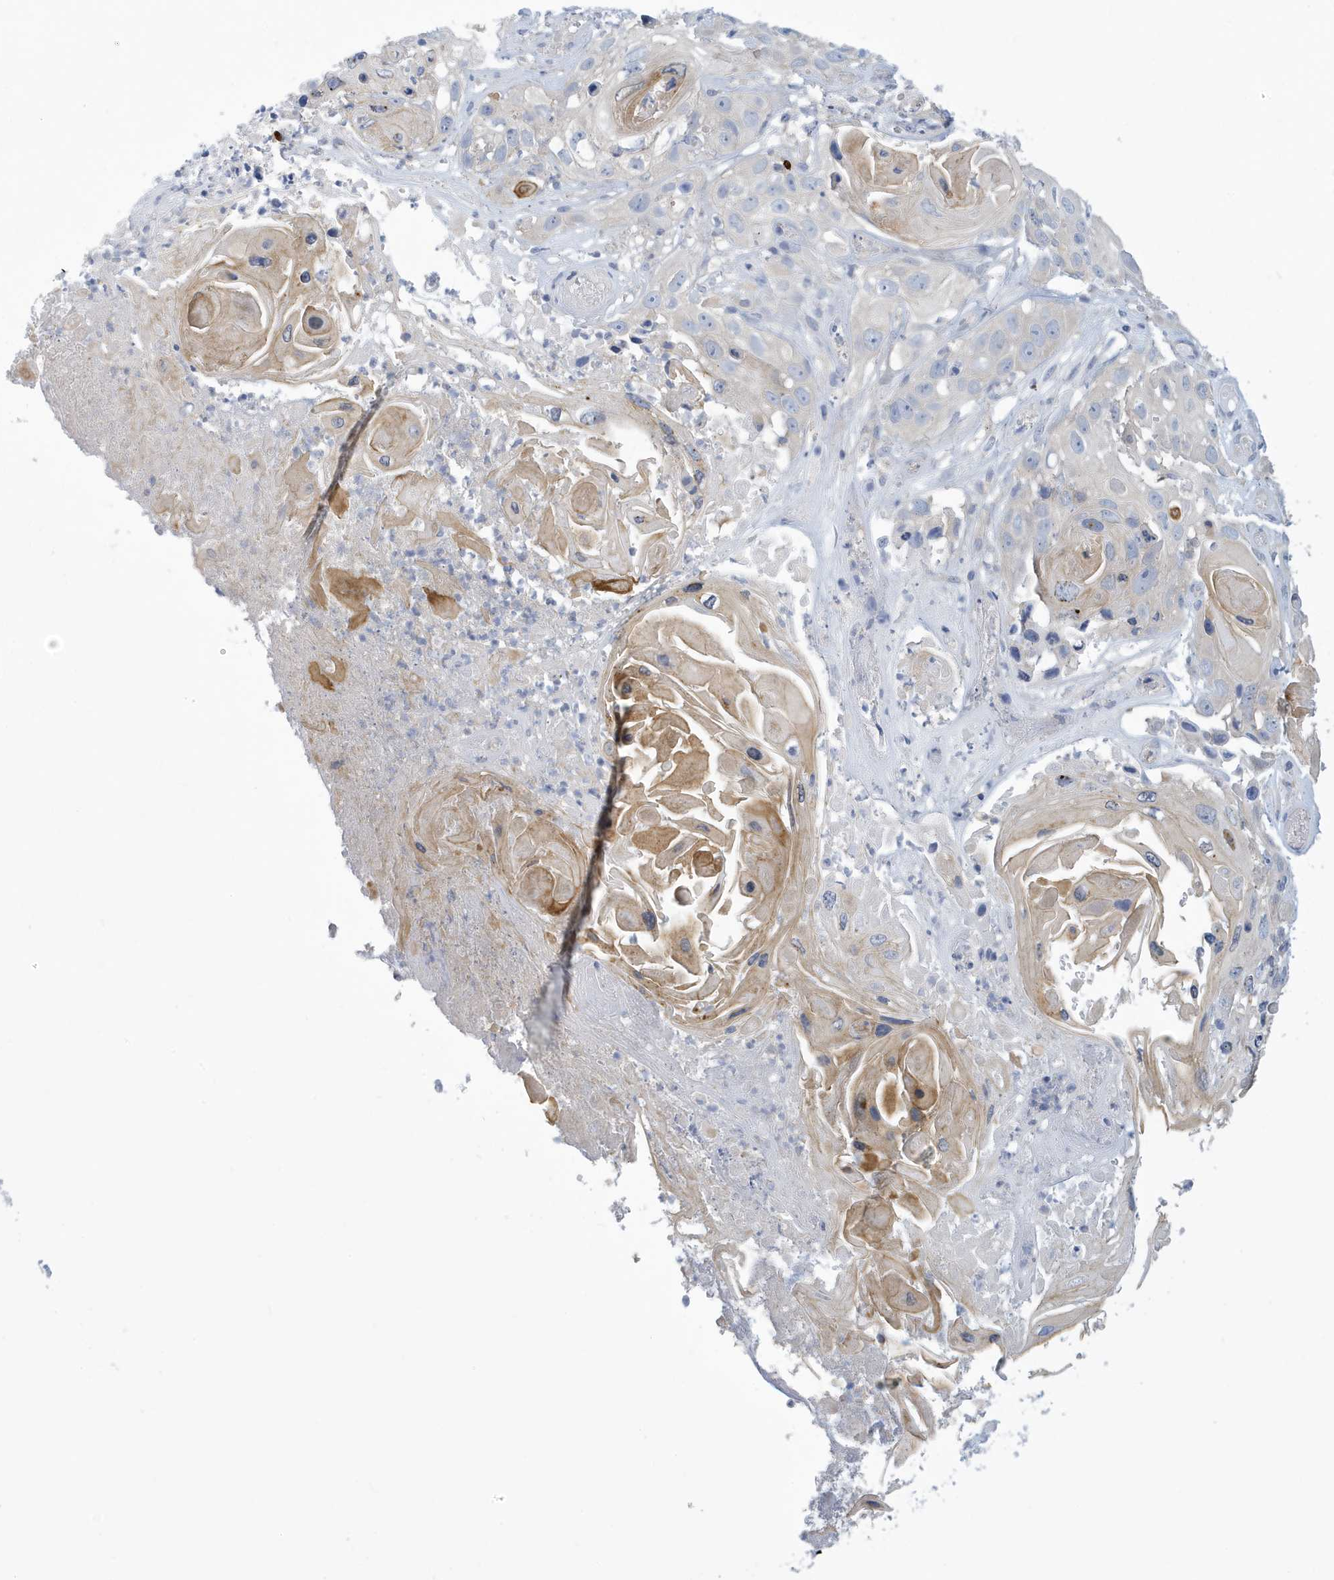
{"staining": {"intensity": "negative", "quantity": "none", "location": "none"}, "tissue": "skin cancer", "cell_type": "Tumor cells", "image_type": "cancer", "snomed": [{"axis": "morphology", "description": "Squamous cell carcinoma, NOS"}, {"axis": "topography", "description": "Skin"}], "caption": "This is an immunohistochemistry image of skin squamous cell carcinoma. There is no positivity in tumor cells.", "gene": "VTA1", "patient": {"sex": "male", "age": 55}}